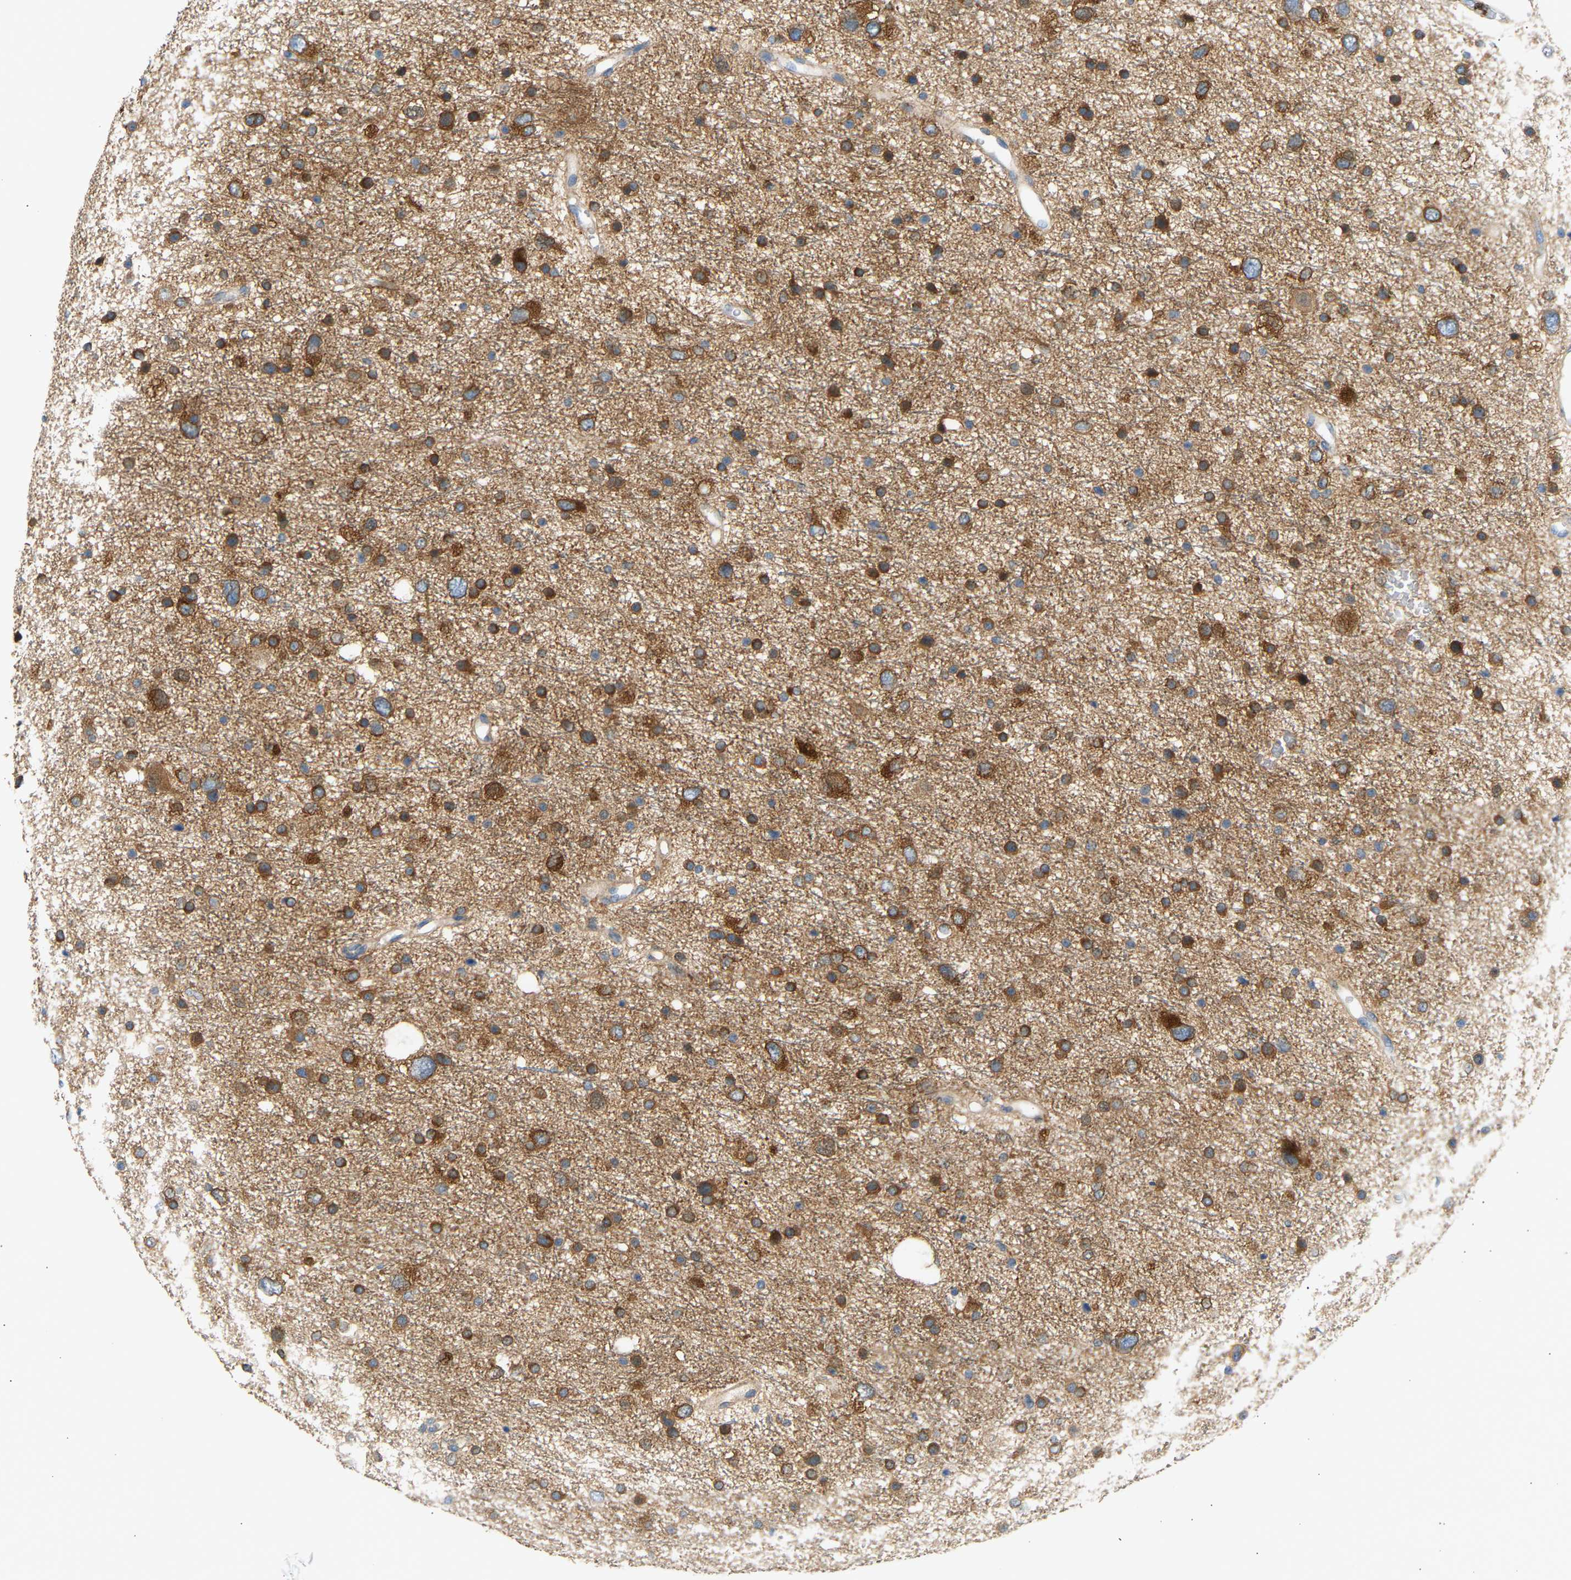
{"staining": {"intensity": "moderate", "quantity": ">75%", "location": "cytoplasmic/membranous"}, "tissue": "glioma", "cell_type": "Tumor cells", "image_type": "cancer", "snomed": [{"axis": "morphology", "description": "Glioma, malignant, Low grade"}, {"axis": "topography", "description": "Brain"}], "caption": "Low-grade glioma (malignant) stained for a protein reveals moderate cytoplasmic/membranous positivity in tumor cells.", "gene": "FNBP1", "patient": {"sex": "female", "age": 37}}